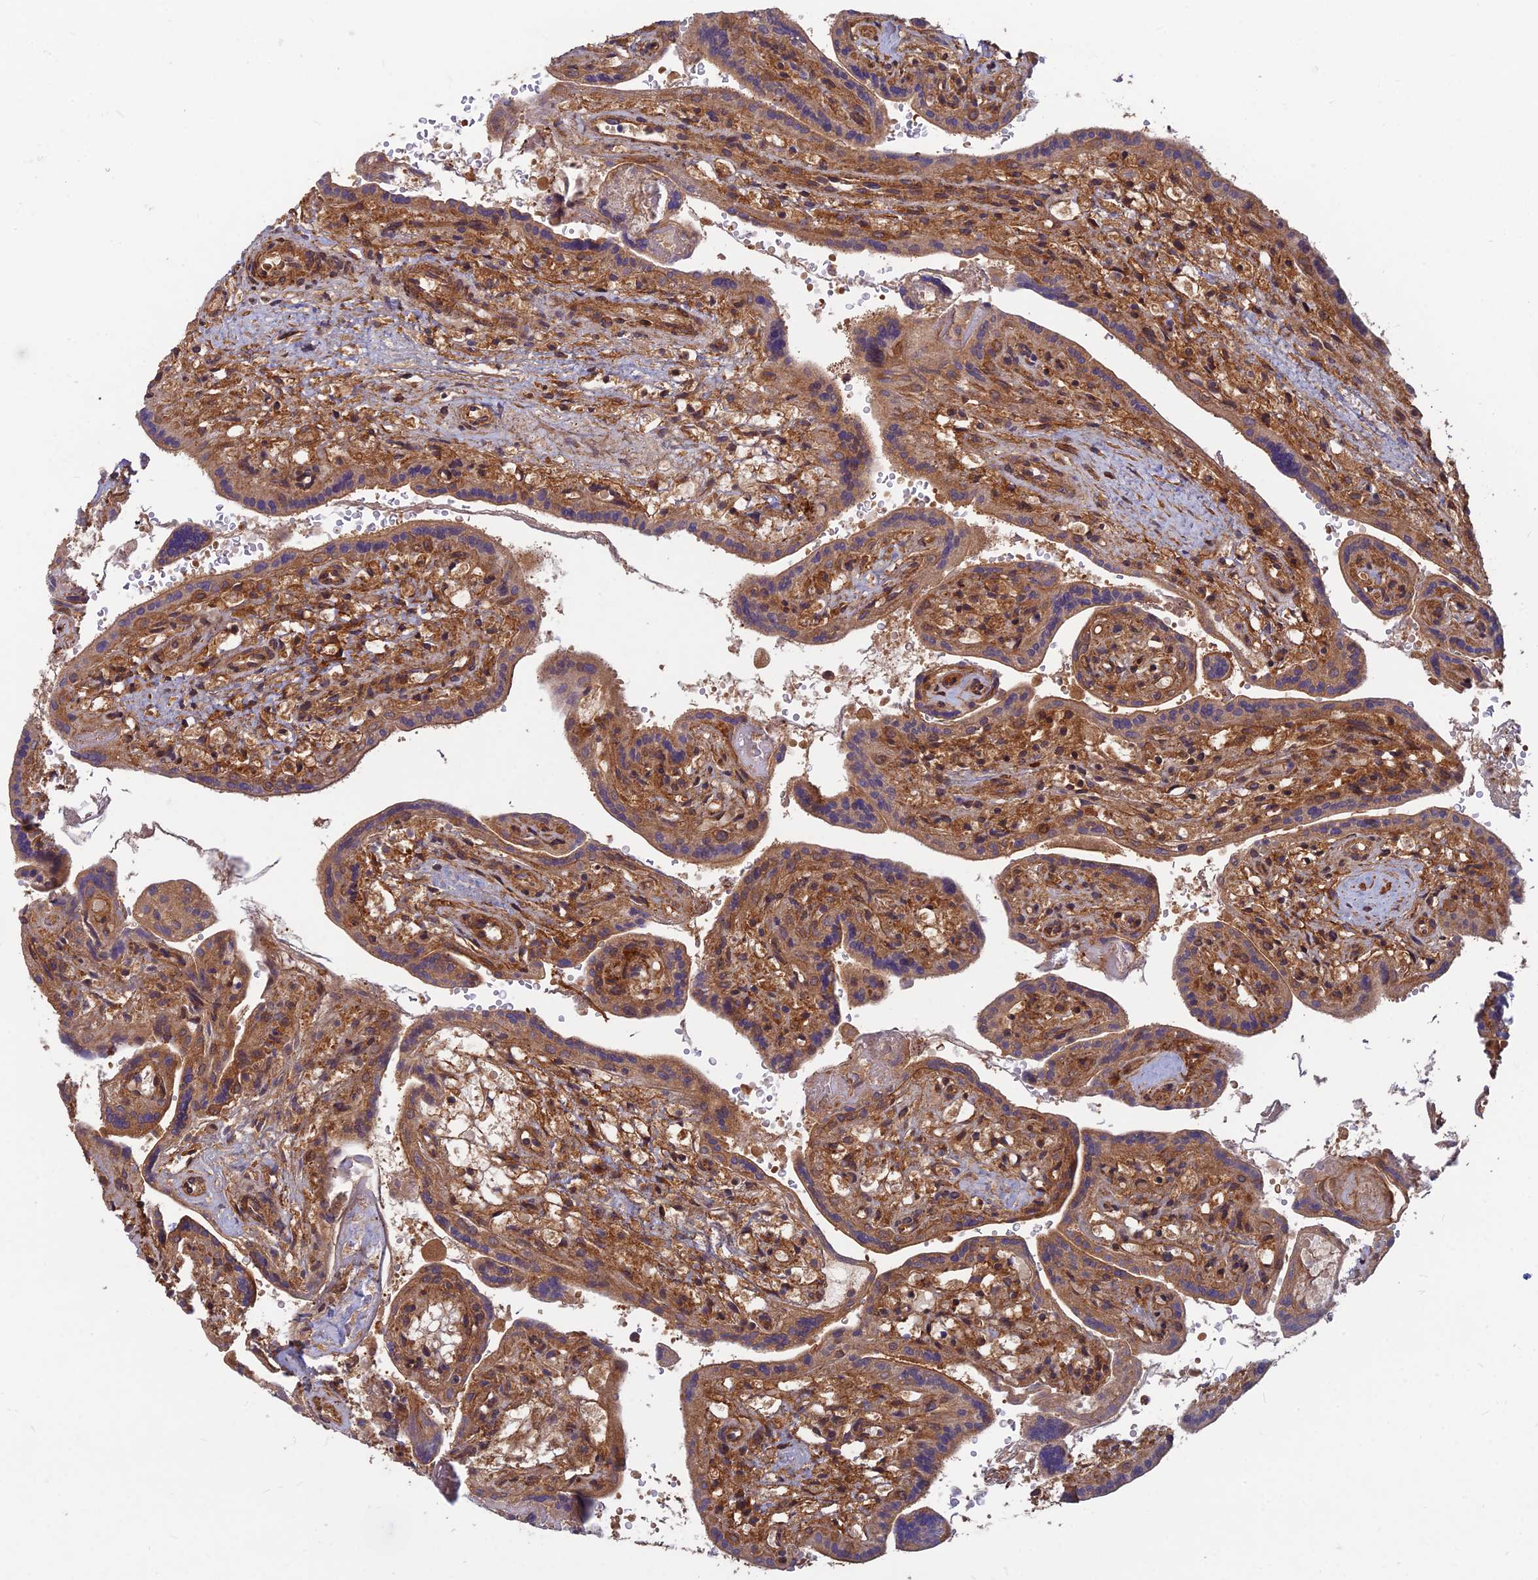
{"staining": {"intensity": "strong", "quantity": "25%-75%", "location": "cytoplasmic/membranous"}, "tissue": "placenta", "cell_type": "Trophoblastic cells", "image_type": "normal", "snomed": [{"axis": "morphology", "description": "Normal tissue, NOS"}, {"axis": "topography", "description": "Placenta"}], "caption": "Benign placenta exhibits strong cytoplasmic/membranous expression in about 25%-75% of trophoblastic cells.", "gene": "RELCH", "patient": {"sex": "female", "age": 37}}